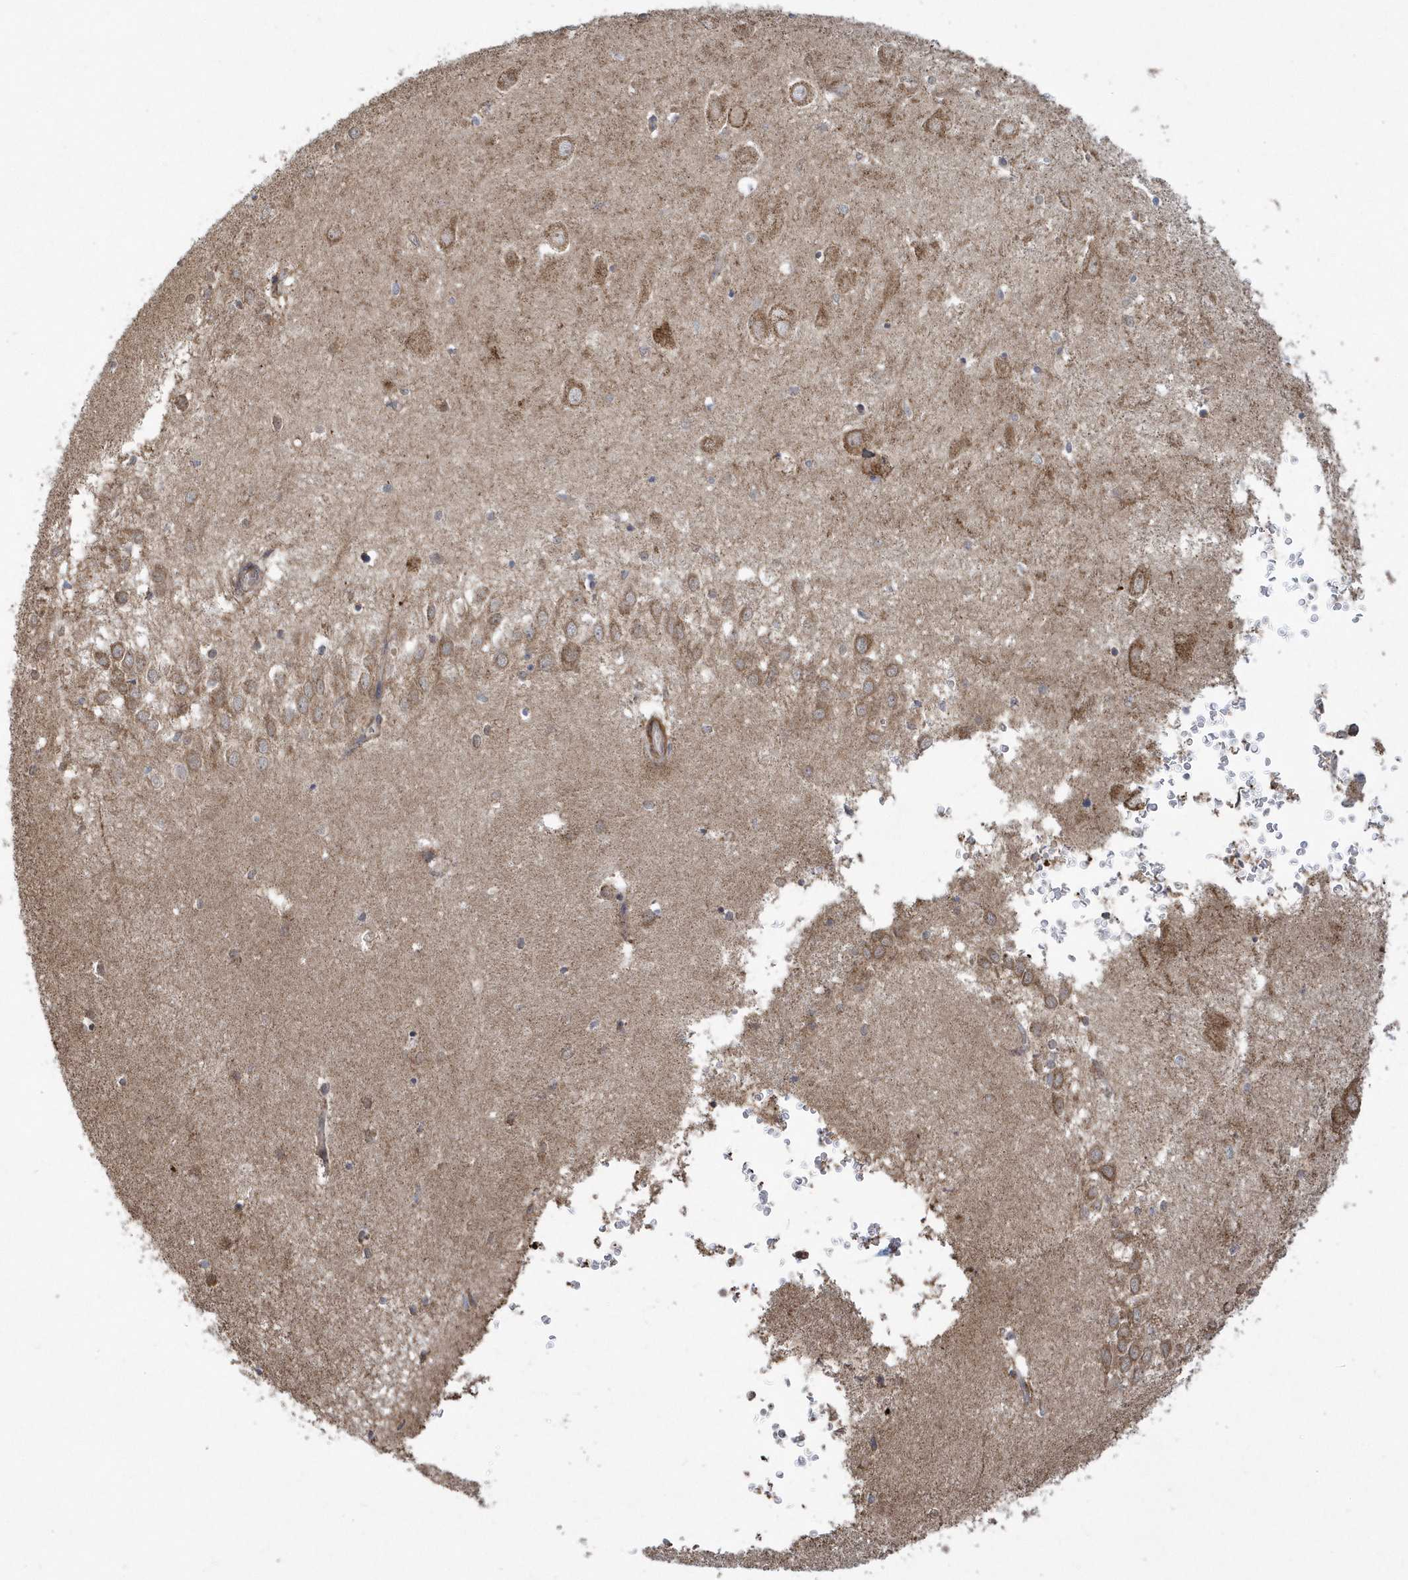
{"staining": {"intensity": "negative", "quantity": "none", "location": "none"}, "tissue": "hippocampus", "cell_type": "Glial cells", "image_type": "normal", "snomed": [{"axis": "morphology", "description": "Normal tissue, NOS"}, {"axis": "topography", "description": "Hippocampus"}], "caption": "A high-resolution photomicrograph shows immunohistochemistry (IHC) staining of normal hippocampus, which exhibits no significant staining in glial cells.", "gene": "SLX9", "patient": {"sex": "female", "age": 64}}